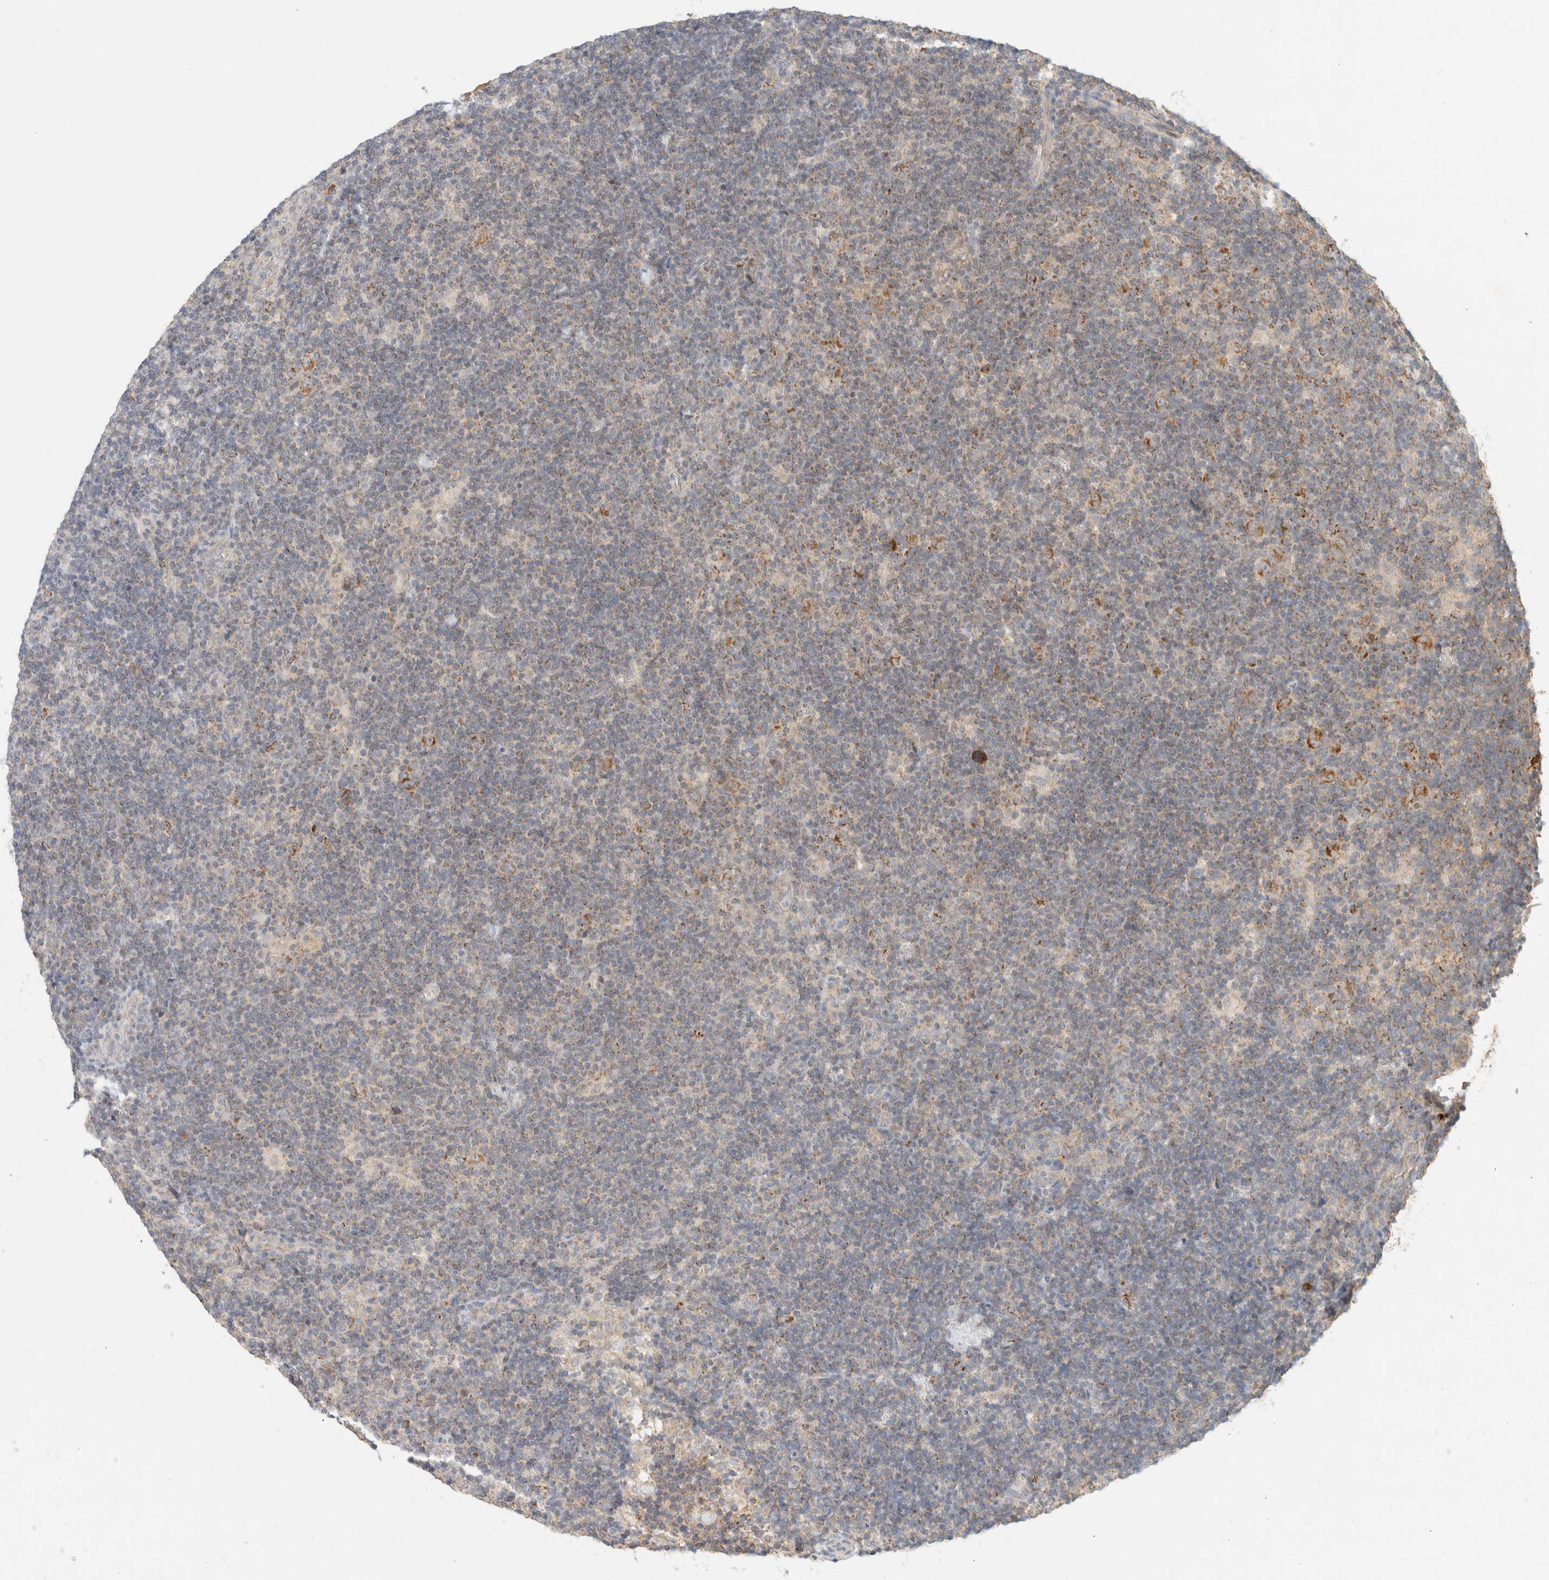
{"staining": {"intensity": "moderate", "quantity": "25%-75%", "location": "cytoplasmic/membranous"}, "tissue": "lymphoma", "cell_type": "Tumor cells", "image_type": "cancer", "snomed": [{"axis": "morphology", "description": "Hodgkin's disease, NOS"}, {"axis": "topography", "description": "Lymph node"}], "caption": "Immunohistochemistry (IHC) (DAB (3,3'-diaminobenzidine)) staining of human lymphoma displays moderate cytoplasmic/membranous protein expression in approximately 25%-75% of tumor cells.", "gene": "MRM3", "patient": {"sex": "female", "age": 57}}